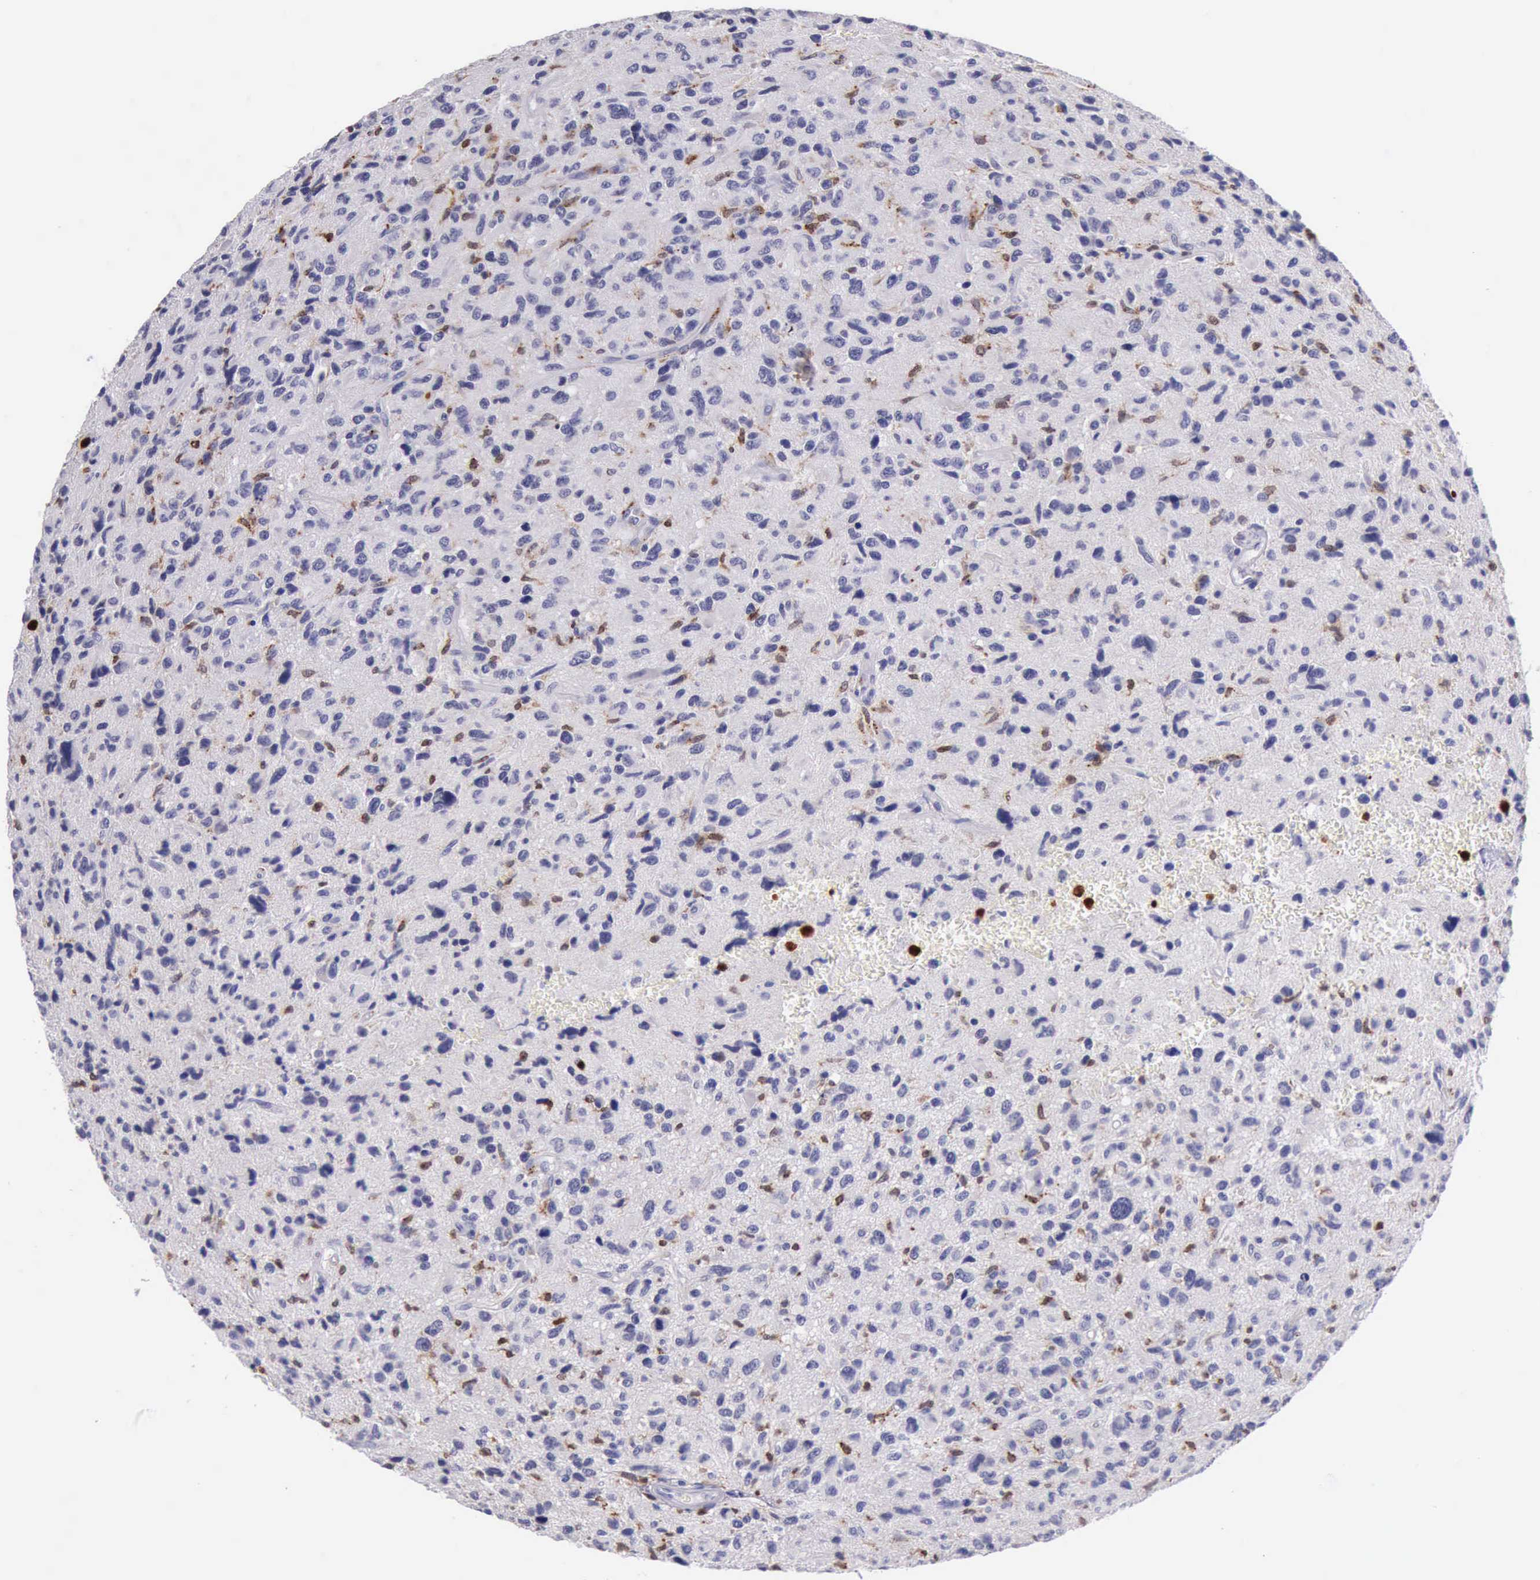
{"staining": {"intensity": "negative", "quantity": "none", "location": "none"}, "tissue": "glioma", "cell_type": "Tumor cells", "image_type": "cancer", "snomed": [{"axis": "morphology", "description": "Glioma, malignant, High grade"}, {"axis": "topography", "description": "Brain"}], "caption": "A micrograph of human glioma is negative for staining in tumor cells.", "gene": "CSTA", "patient": {"sex": "female", "age": 60}}